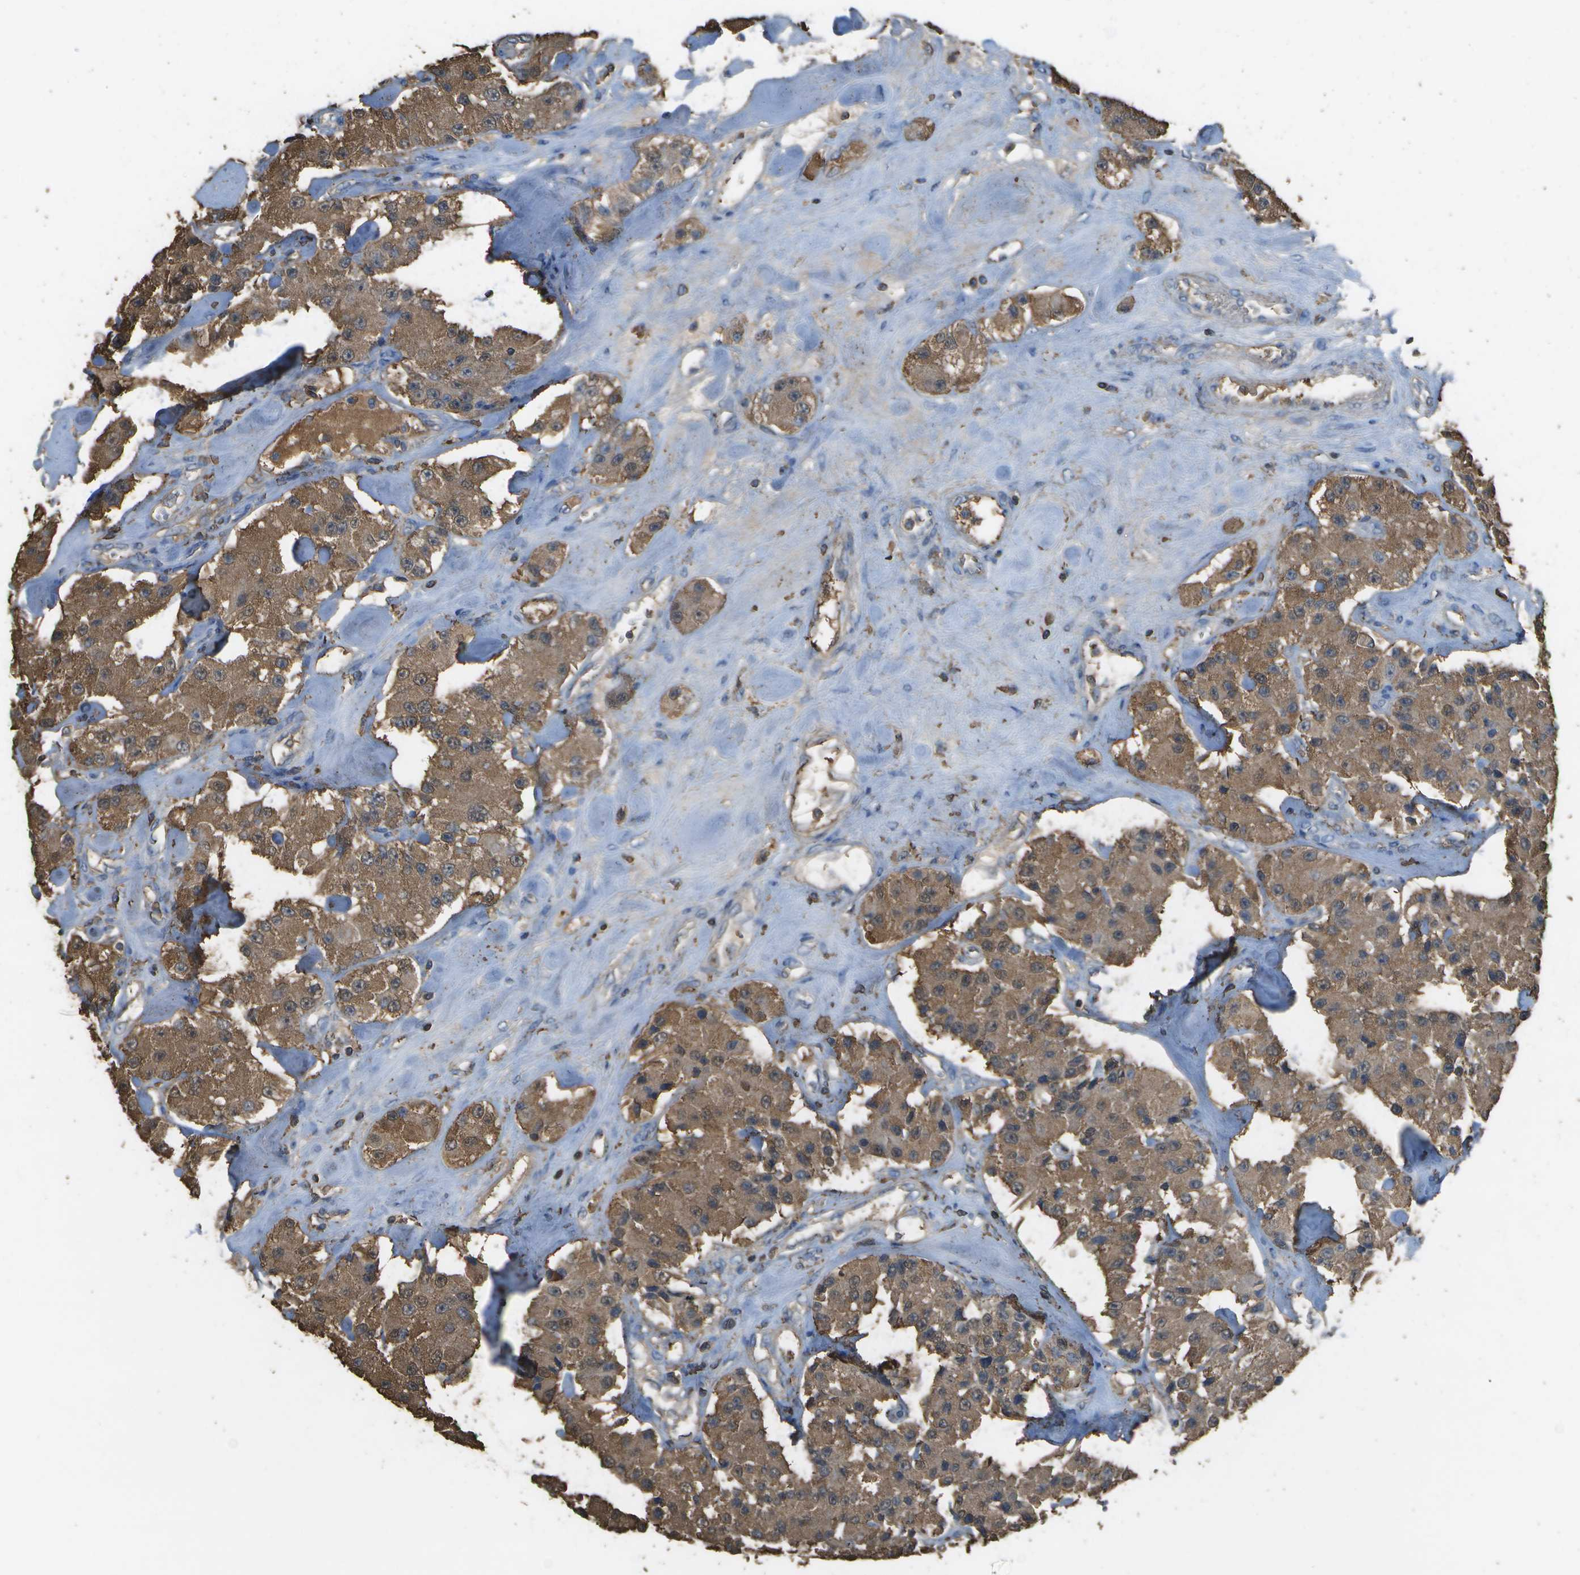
{"staining": {"intensity": "moderate", "quantity": ">75%", "location": "cytoplasmic/membranous"}, "tissue": "carcinoid", "cell_type": "Tumor cells", "image_type": "cancer", "snomed": [{"axis": "morphology", "description": "Carcinoid, malignant, NOS"}, {"axis": "topography", "description": "Pancreas"}], "caption": "Immunohistochemistry (DAB (3,3'-diaminobenzidine)) staining of human carcinoid displays moderate cytoplasmic/membranous protein expression in about >75% of tumor cells.", "gene": "CYP4F11", "patient": {"sex": "male", "age": 41}}